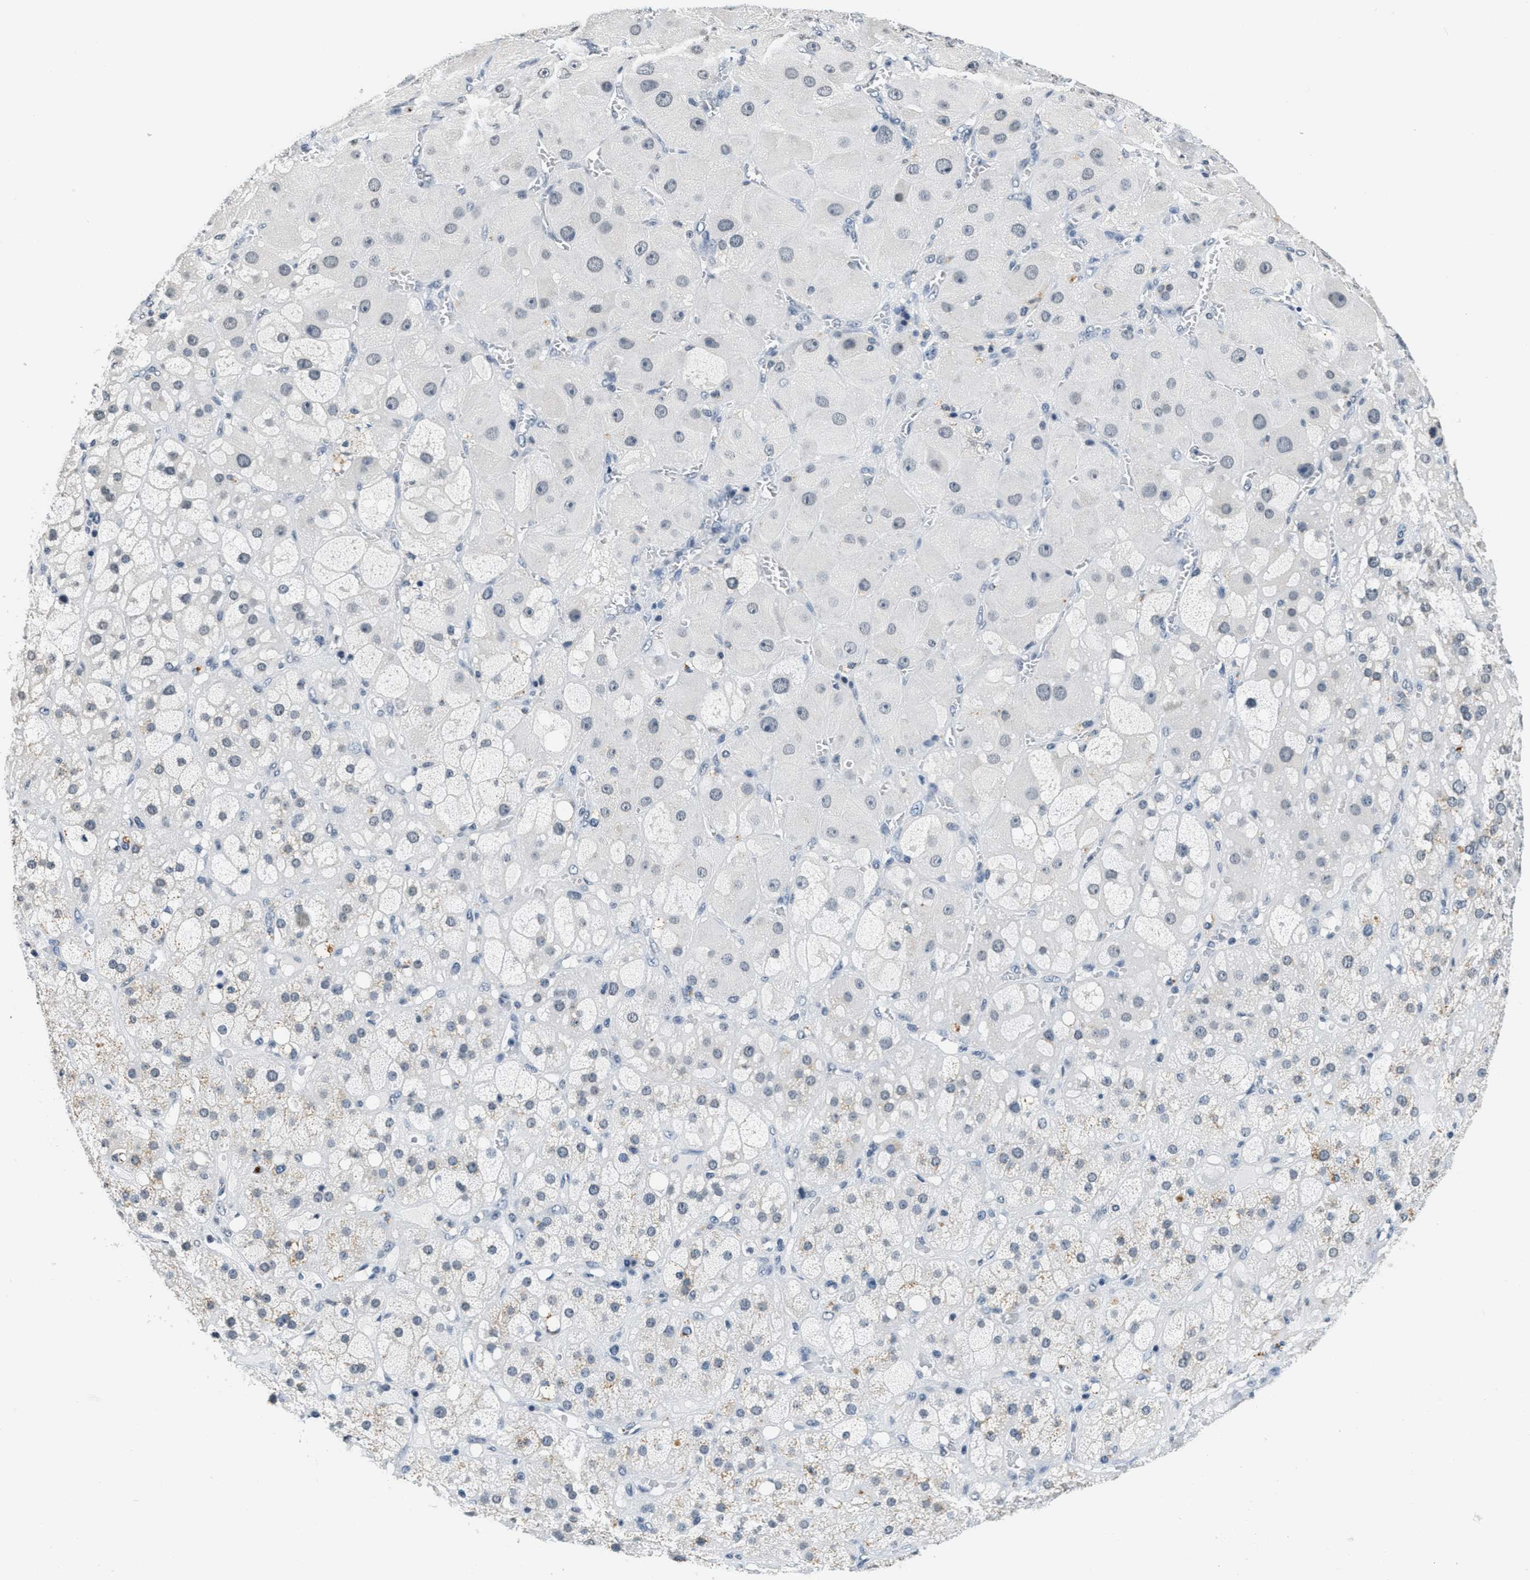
{"staining": {"intensity": "negative", "quantity": "none", "location": "none"}, "tissue": "adrenal gland", "cell_type": "Glandular cells", "image_type": "normal", "snomed": [{"axis": "morphology", "description": "Normal tissue, NOS"}, {"axis": "topography", "description": "Adrenal gland"}], "caption": "An immunohistochemistry photomicrograph of unremarkable adrenal gland is shown. There is no staining in glandular cells of adrenal gland.", "gene": "CA4", "patient": {"sex": "female", "age": 47}}